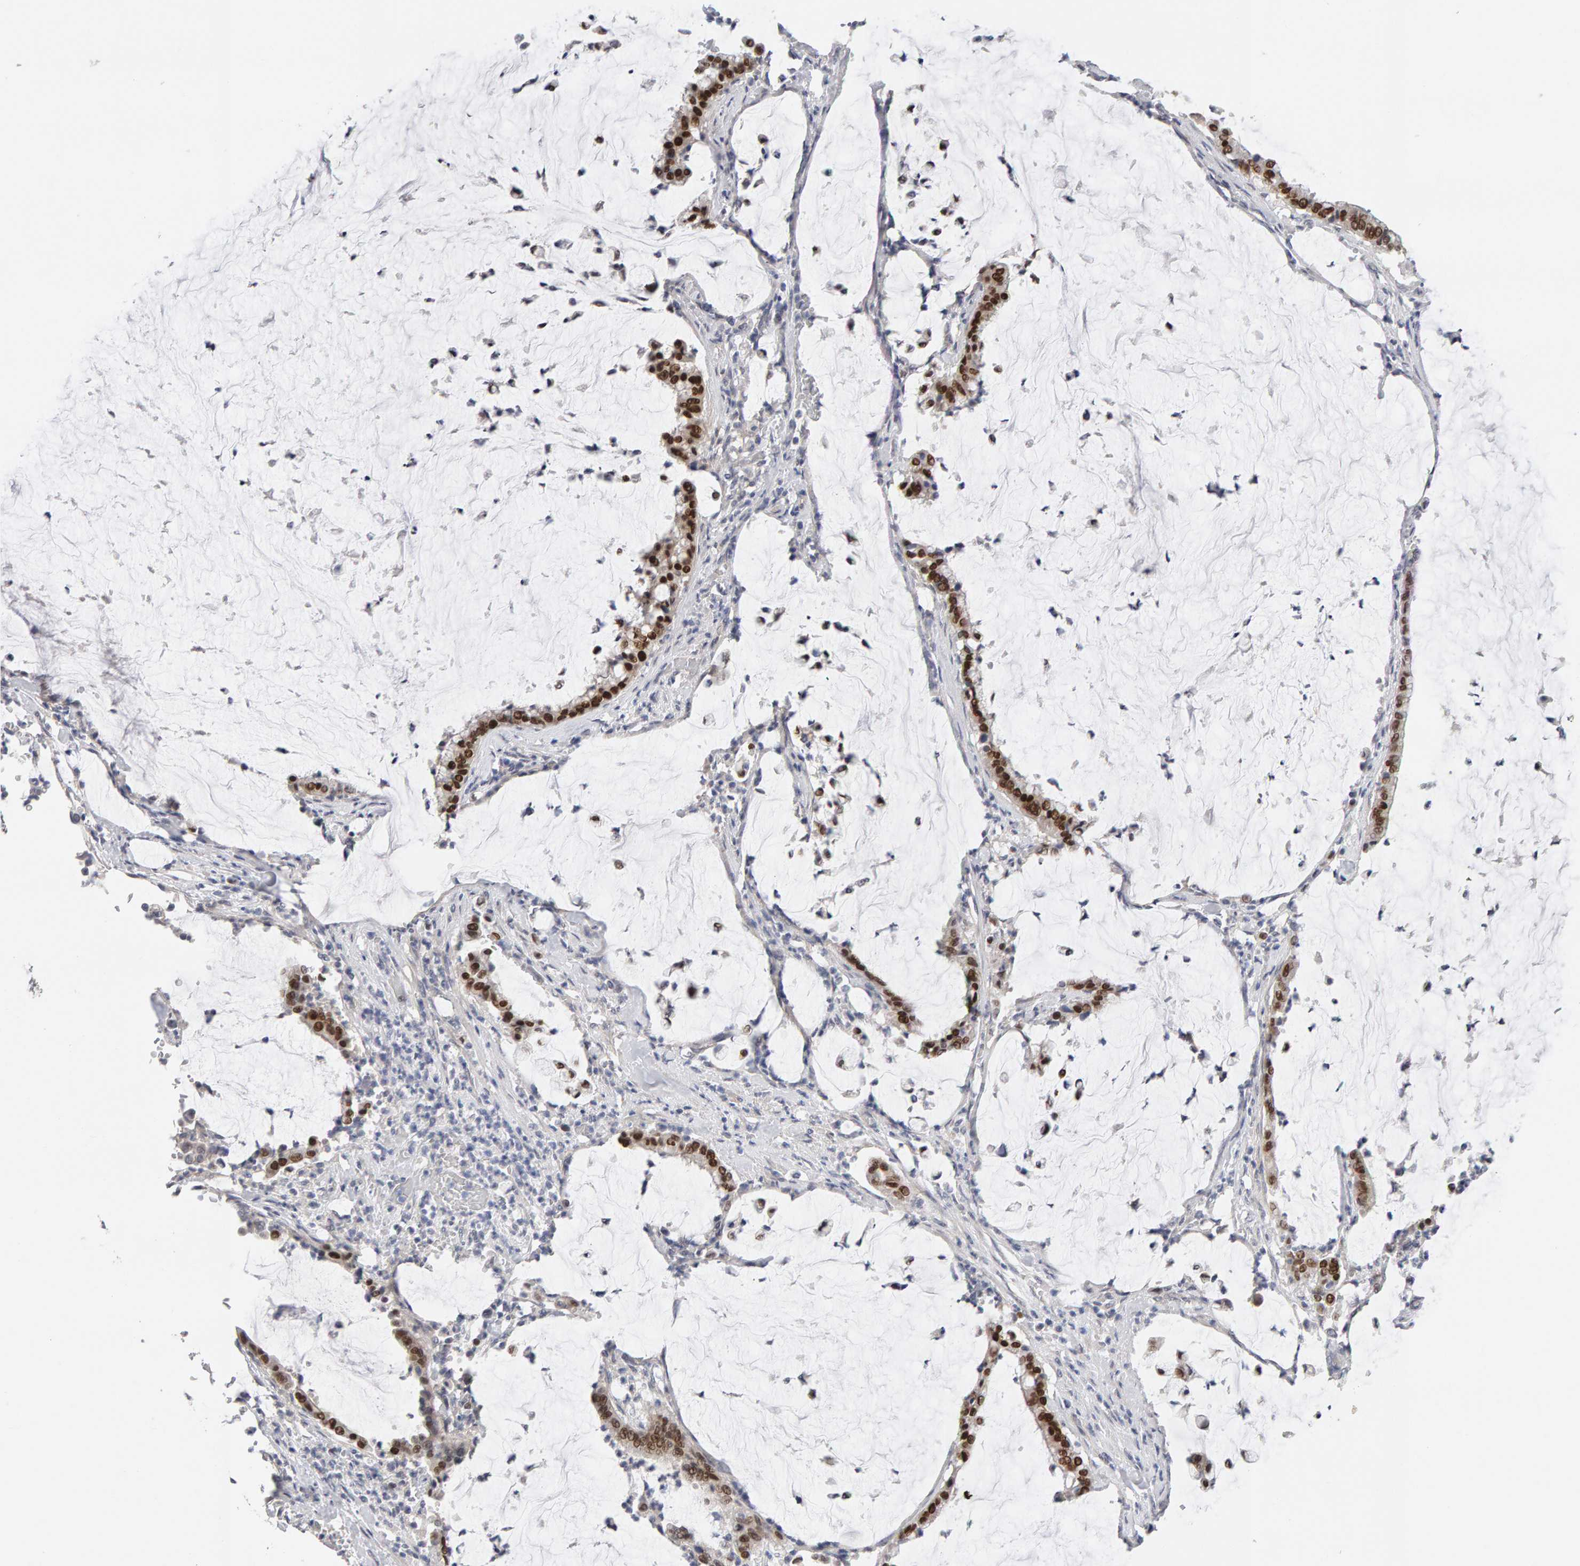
{"staining": {"intensity": "strong", "quantity": ">75%", "location": "nuclear"}, "tissue": "pancreatic cancer", "cell_type": "Tumor cells", "image_type": "cancer", "snomed": [{"axis": "morphology", "description": "Adenocarcinoma, NOS"}, {"axis": "topography", "description": "Pancreas"}], "caption": "Immunohistochemical staining of human adenocarcinoma (pancreatic) reveals high levels of strong nuclear protein staining in approximately >75% of tumor cells. The staining was performed using DAB, with brown indicating positive protein expression. Nuclei are stained blue with hematoxylin.", "gene": "HNF4A", "patient": {"sex": "male", "age": 41}}